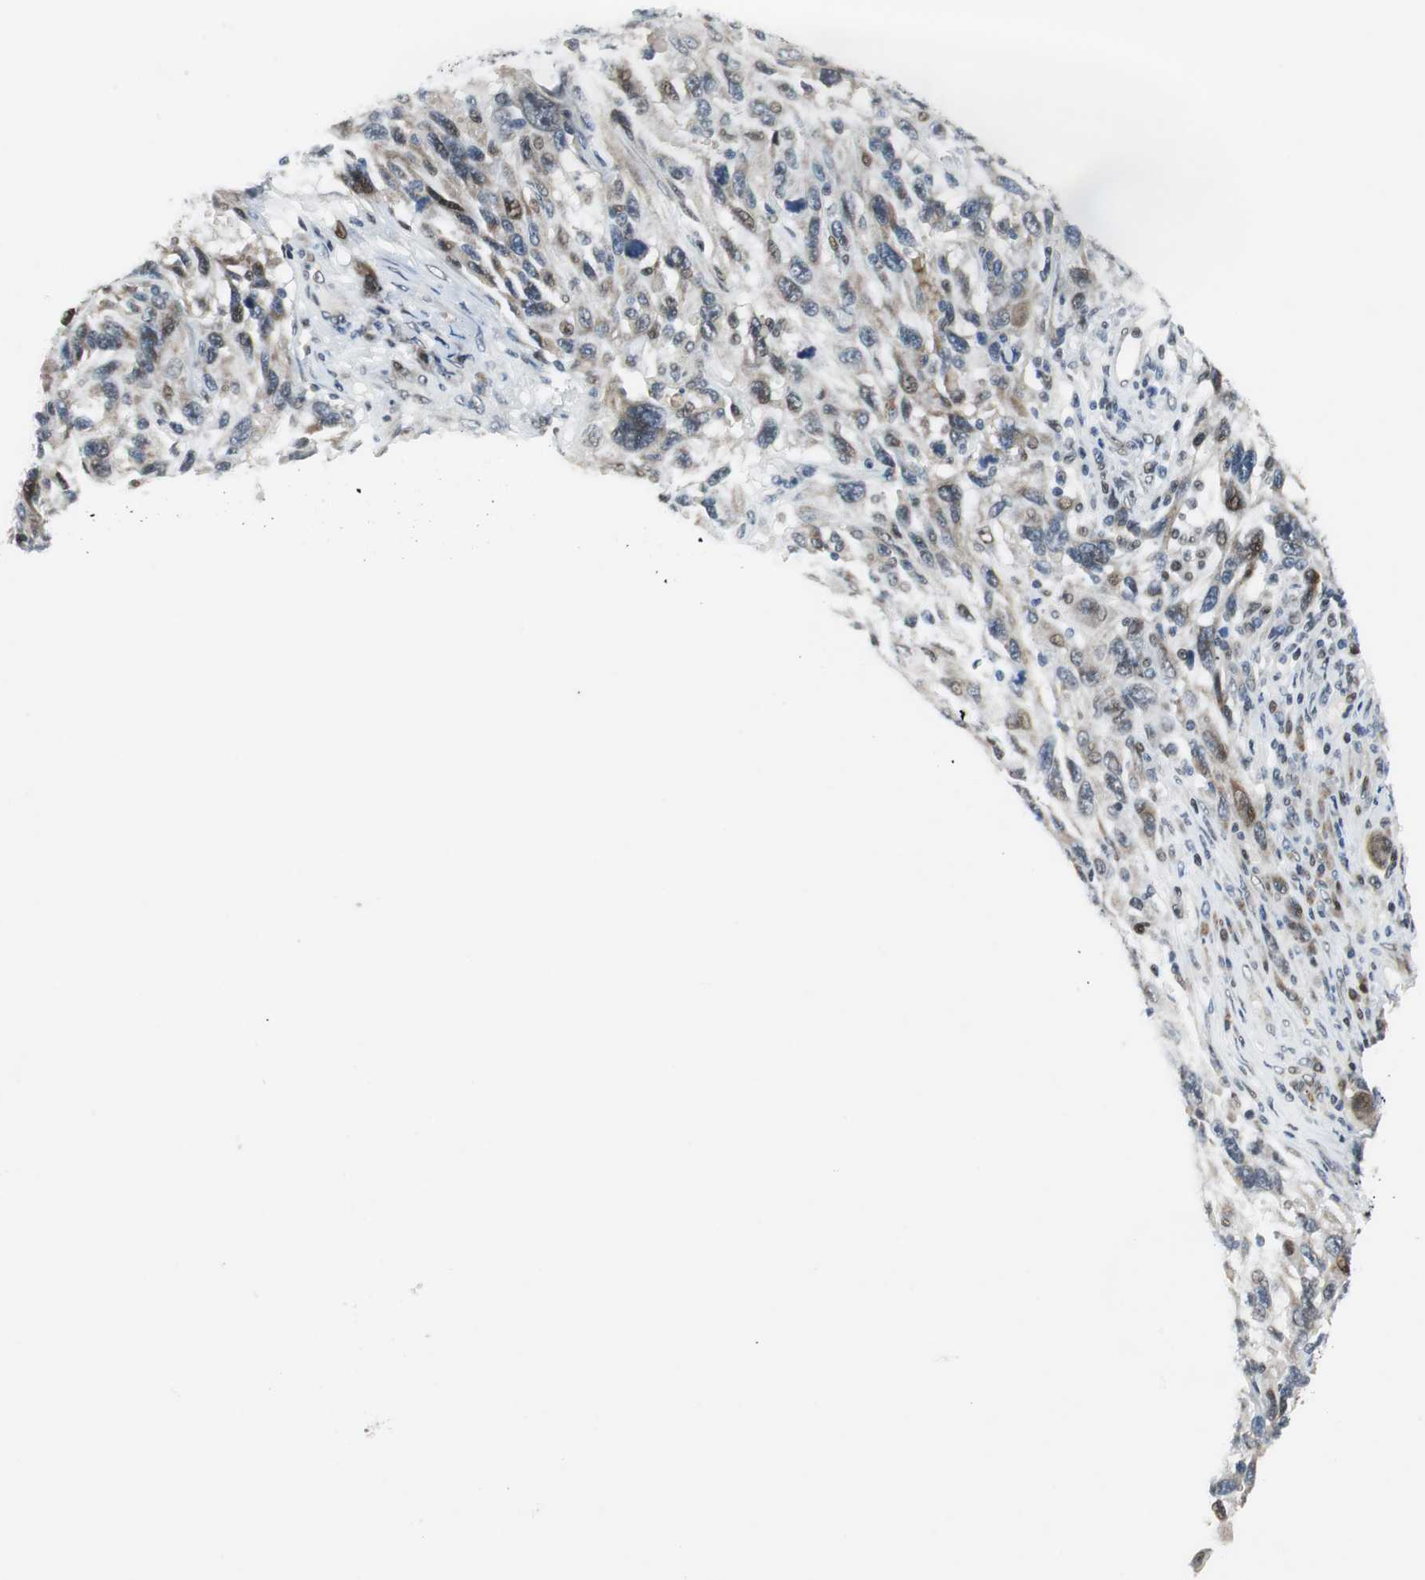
{"staining": {"intensity": "moderate", "quantity": "<25%", "location": "cytoplasmic/membranous,nuclear"}, "tissue": "melanoma", "cell_type": "Tumor cells", "image_type": "cancer", "snomed": [{"axis": "morphology", "description": "Malignant melanoma, NOS"}, {"axis": "topography", "description": "Skin"}], "caption": "Immunohistochemical staining of human melanoma displays low levels of moderate cytoplasmic/membranous and nuclear staining in approximately <25% of tumor cells. The staining was performed using DAB (3,3'-diaminobenzidine), with brown indicating positive protein expression. Nuclei are stained blue with hematoxylin.", "gene": "AJUBA", "patient": {"sex": "male", "age": 53}}